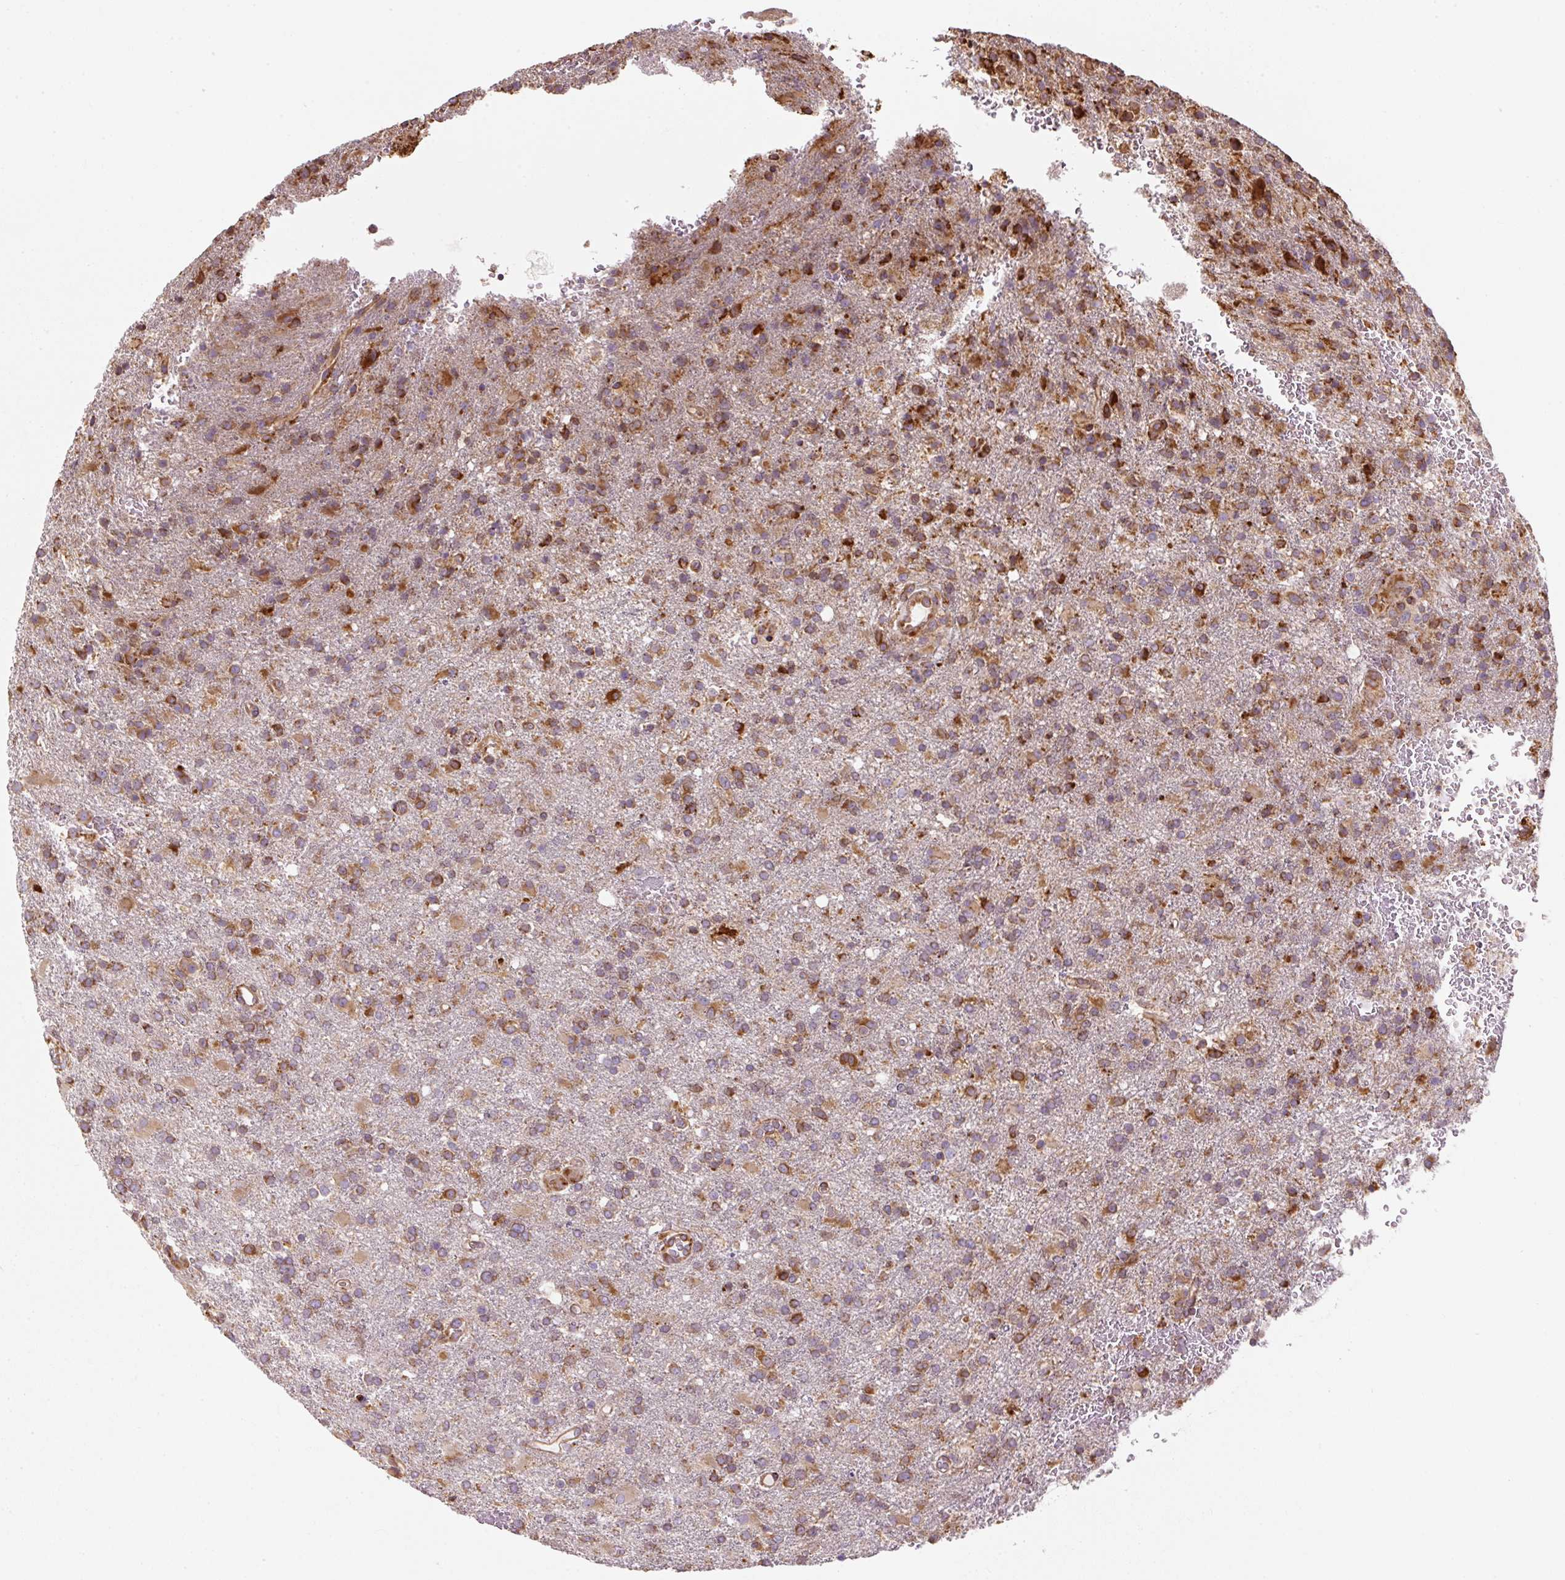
{"staining": {"intensity": "moderate", "quantity": ">75%", "location": "cytoplasmic/membranous"}, "tissue": "glioma", "cell_type": "Tumor cells", "image_type": "cancer", "snomed": [{"axis": "morphology", "description": "Glioma, malignant, High grade"}, {"axis": "topography", "description": "Brain"}], "caption": "An immunohistochemistry (IHC) image of neoplastic tissue is shown. Protein staining in brown highlights moderate cytoplasmic/membranous positivity in glioma within tumor cells. Nuclei are stained in blue.", "gene": "PRKCSH", "patient": {"sex": "female", "age": 74}}